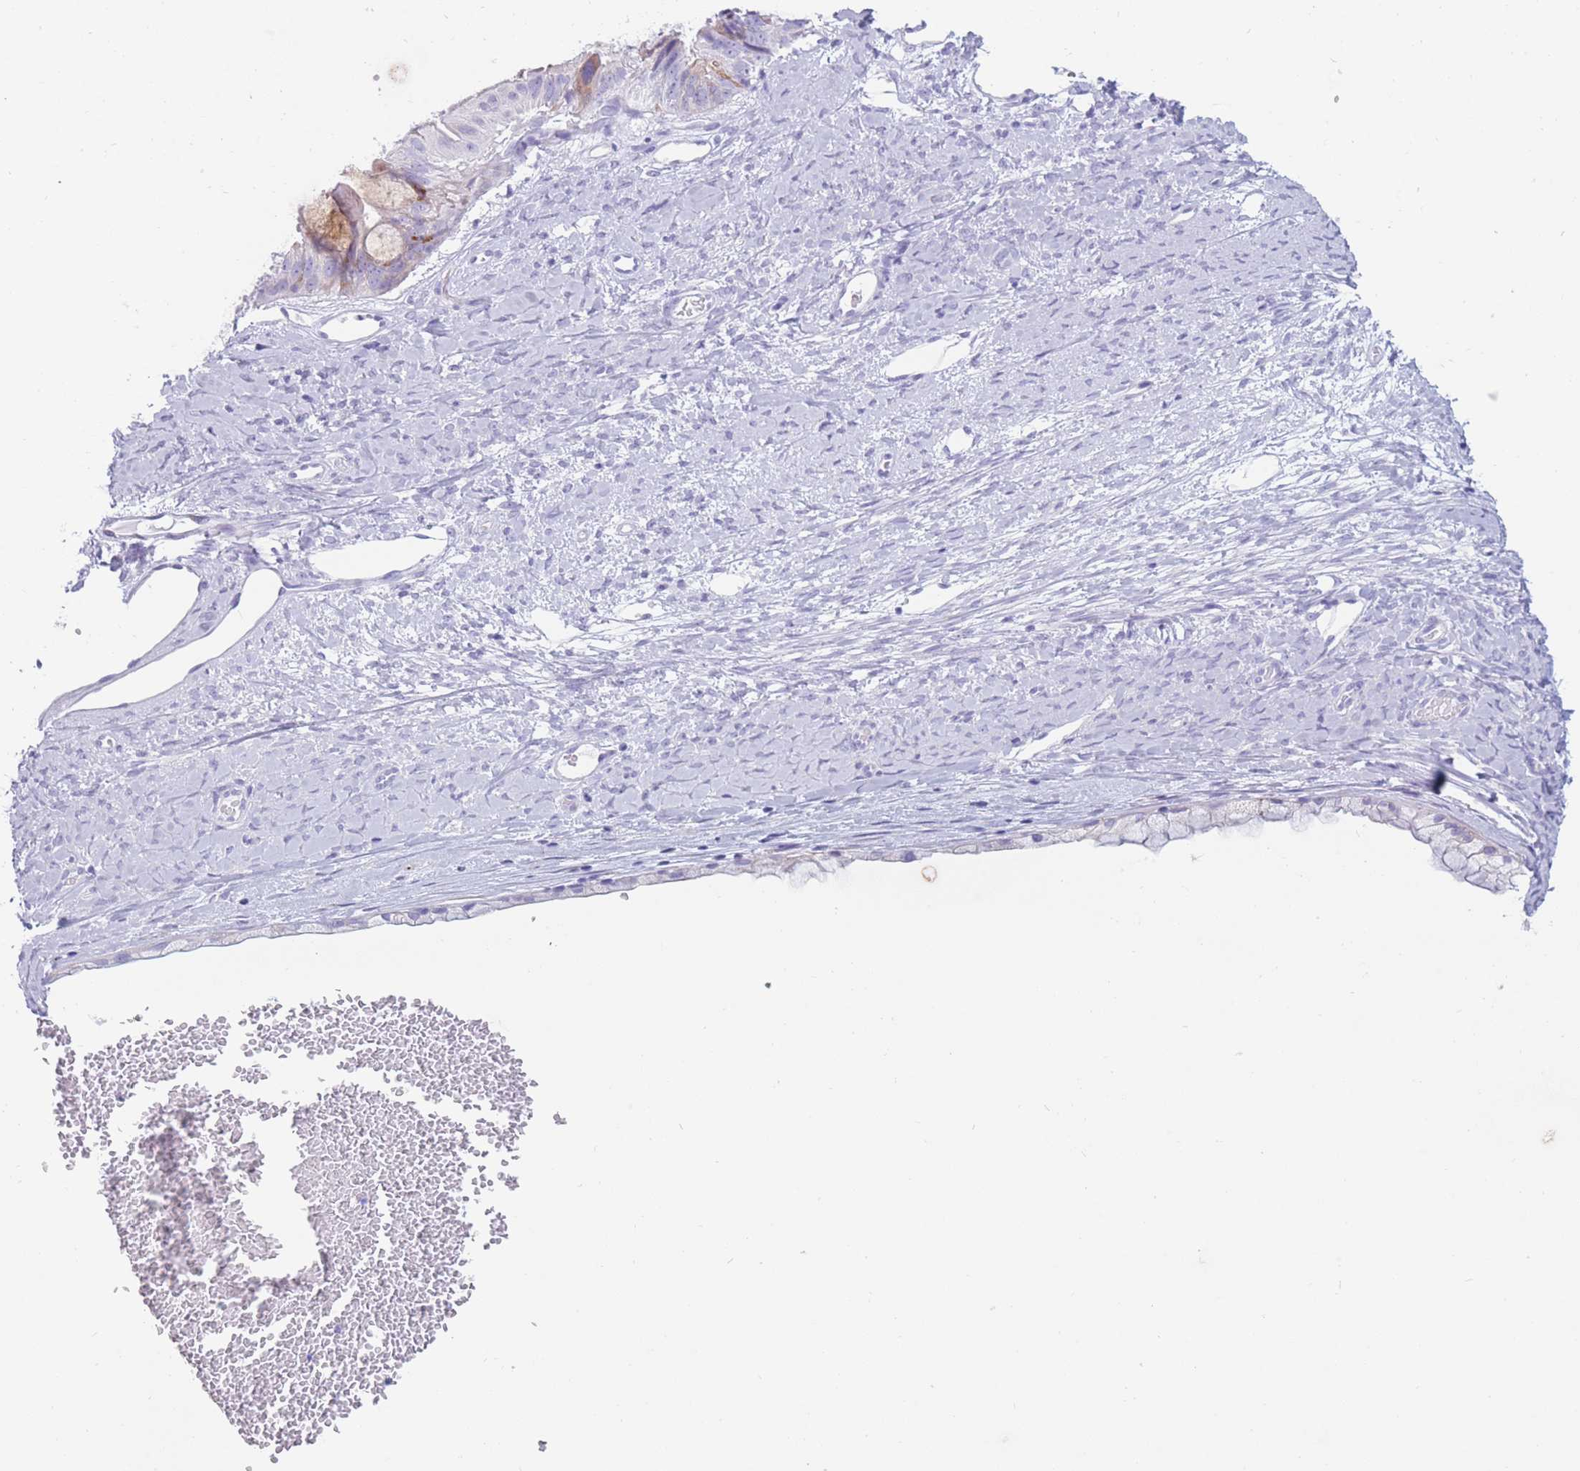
{"staining": {"intensity": "moderate", "quantity": "<25%", "location": "cytoplasmic/membranous"}, "tissue": "ovarian cancer", "cell_type": "Tumor cells", "image_type": "cancer", "snomed": [{"axis": "morphology", "description": "Cystadenocarcinoma, mucinous, NOS"}, {"axis": "topography", "description": "Ovary"}], "caption": "Ovarian cancer (mucinous cystadenocarcinoma) stained for a protein reveals moderate cytoplasmic/membranous positivity in tumor cells.", "gene": "COL27A1", "patient": {"sex": "female", "age": 61}}